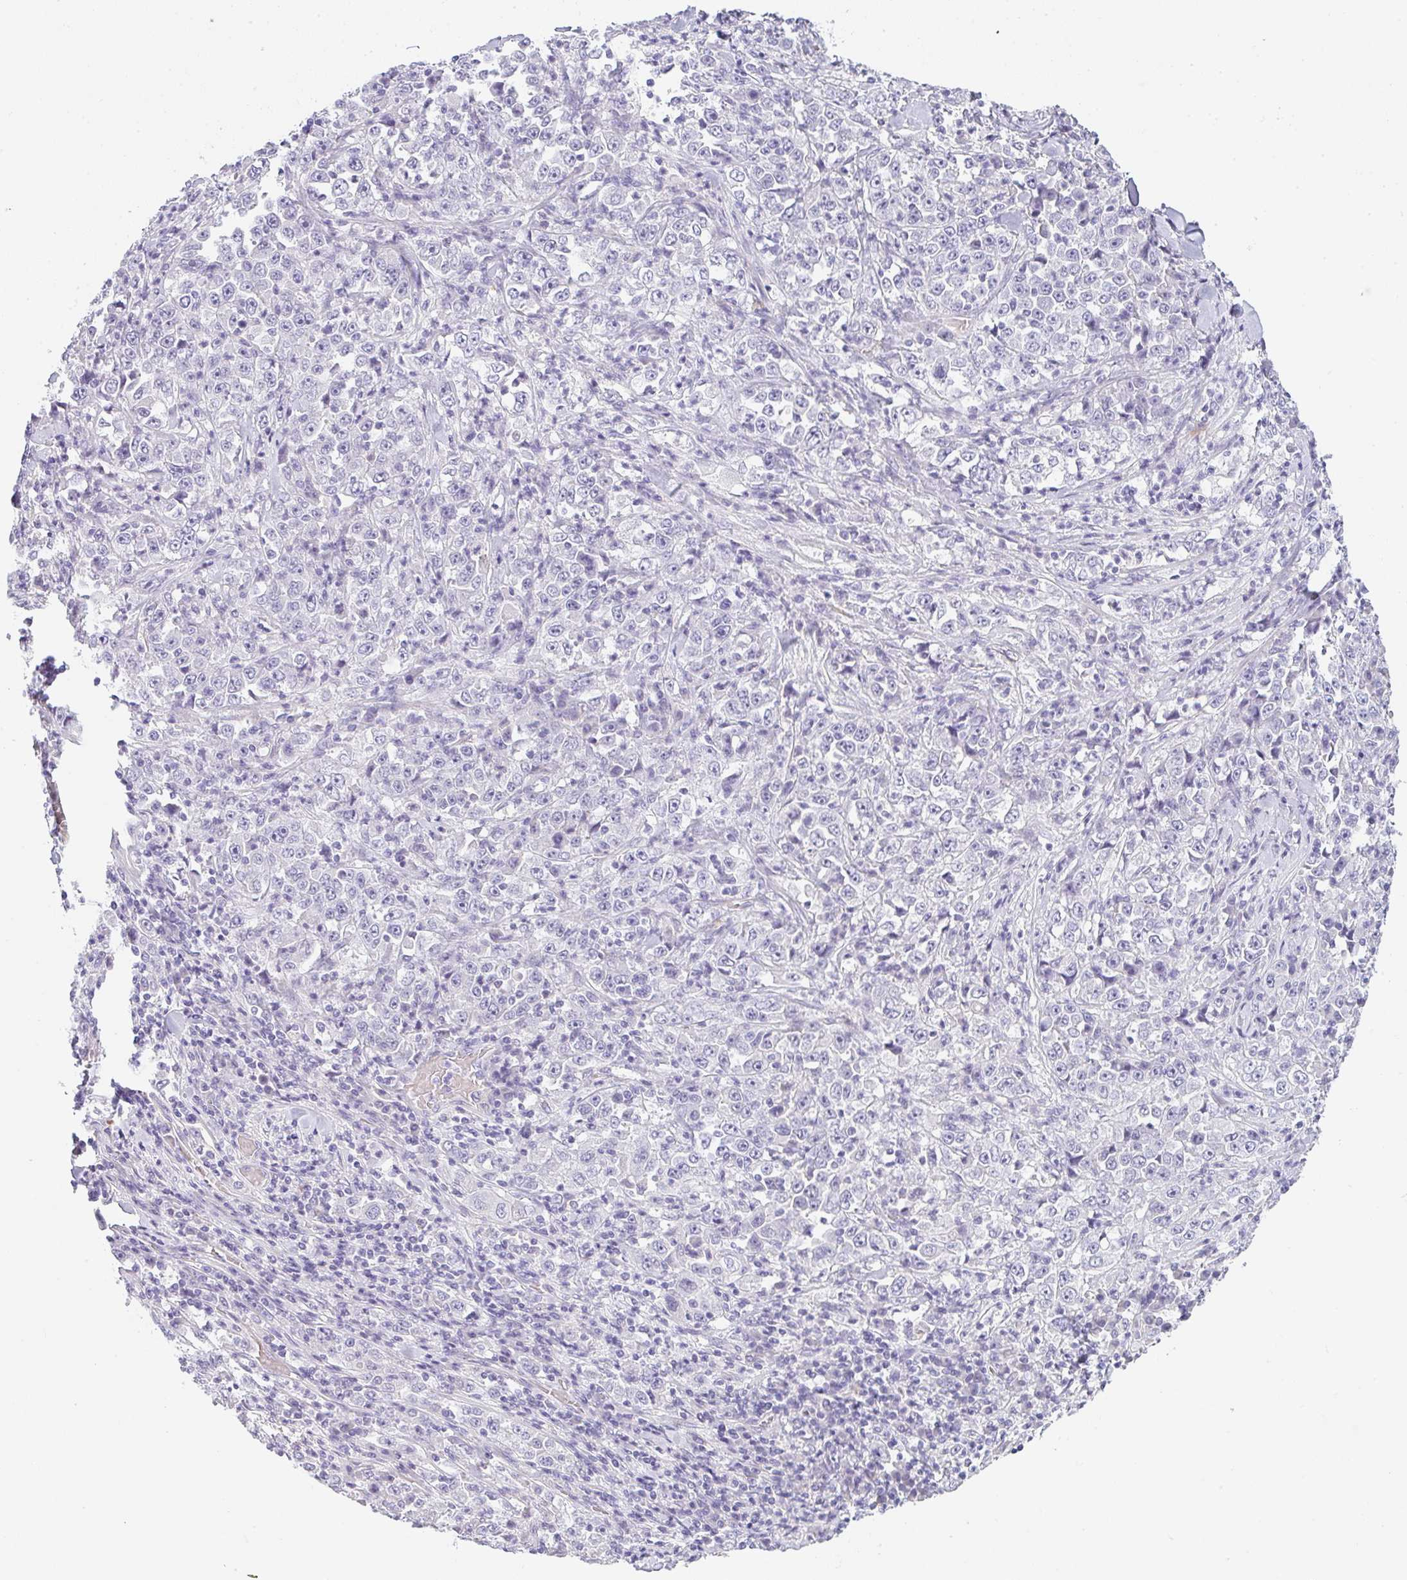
{"staining": {"intensity": "negative", "quantity": "none", "location": "none"}, "tissue": "stomach cancer", "cell_type": "Tumor cells", "image_type": "cancer", "snomed": [{"axis": "morphology", "description": "Normal tissue, NOS"}, {"axis": "morphology", "description": "Adenocarcinoma, NOS"}, {"axis": "topography", "description": "Stomach, upper"}, {"axis": "topography", "description": "Stomach"}], "caption": "IHC photomicrograph of human adenocarcinoma (stomach) stained for a protein (brown), which demonstrates no staining in tumor cells.", "gene": "LPAR4", "patient": {"sex": "male", "age": 59}}